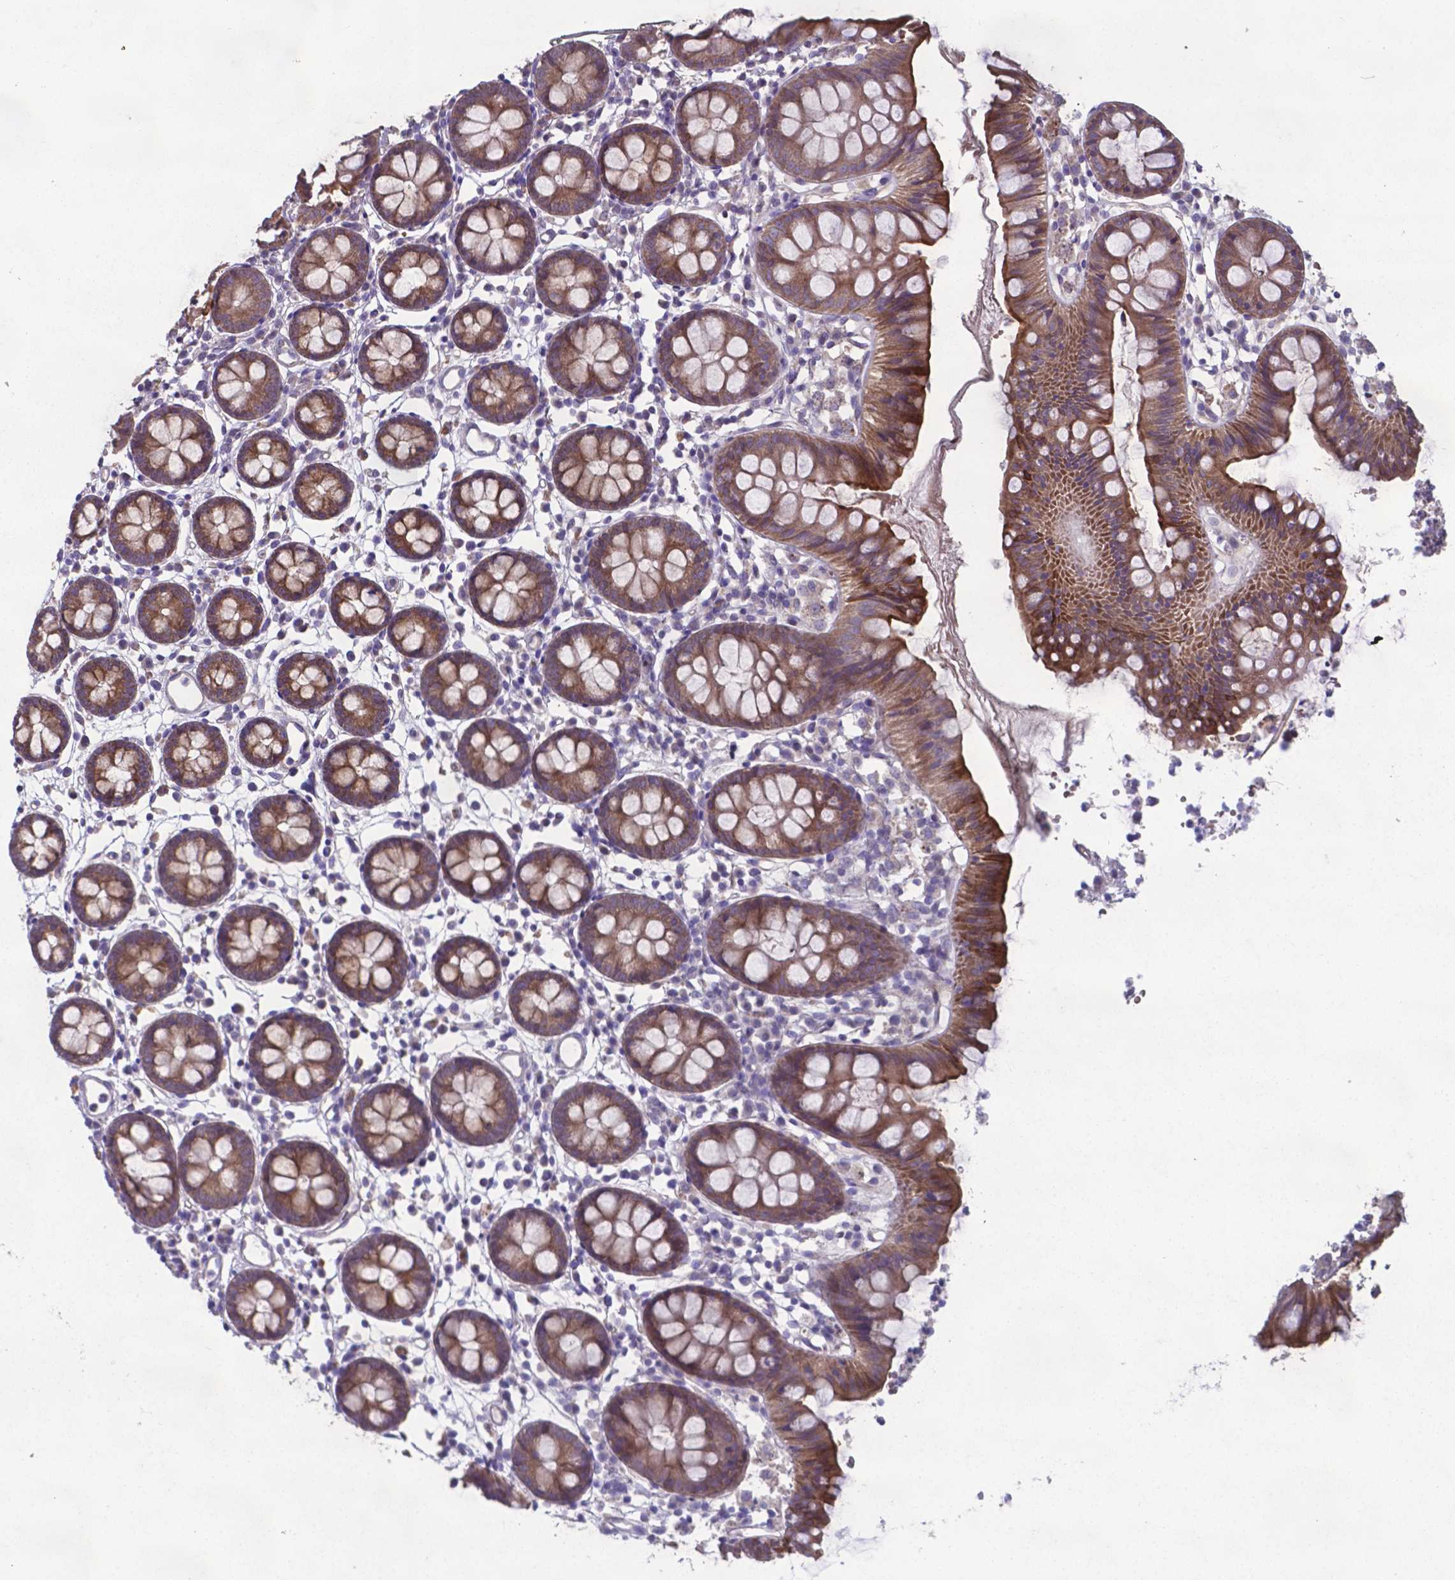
{"staining": {"intensity": "negative", "quantity": "none", "location": "none"}, "tissue": "colon", "cell_type": "Endothelial cells", "image_type": "normal", "snomed": [{"axis": "morphology", "description": "Normal tissue, NOS"}, {"axis": "topography", "description": "Colon"}], "caption": "IHC micrograph of normal colon stained for a protein (brown), which displays no staining in endothelial cells.", "gene": "TYRO3", "patient": {"sex": "female", "age": 84}}